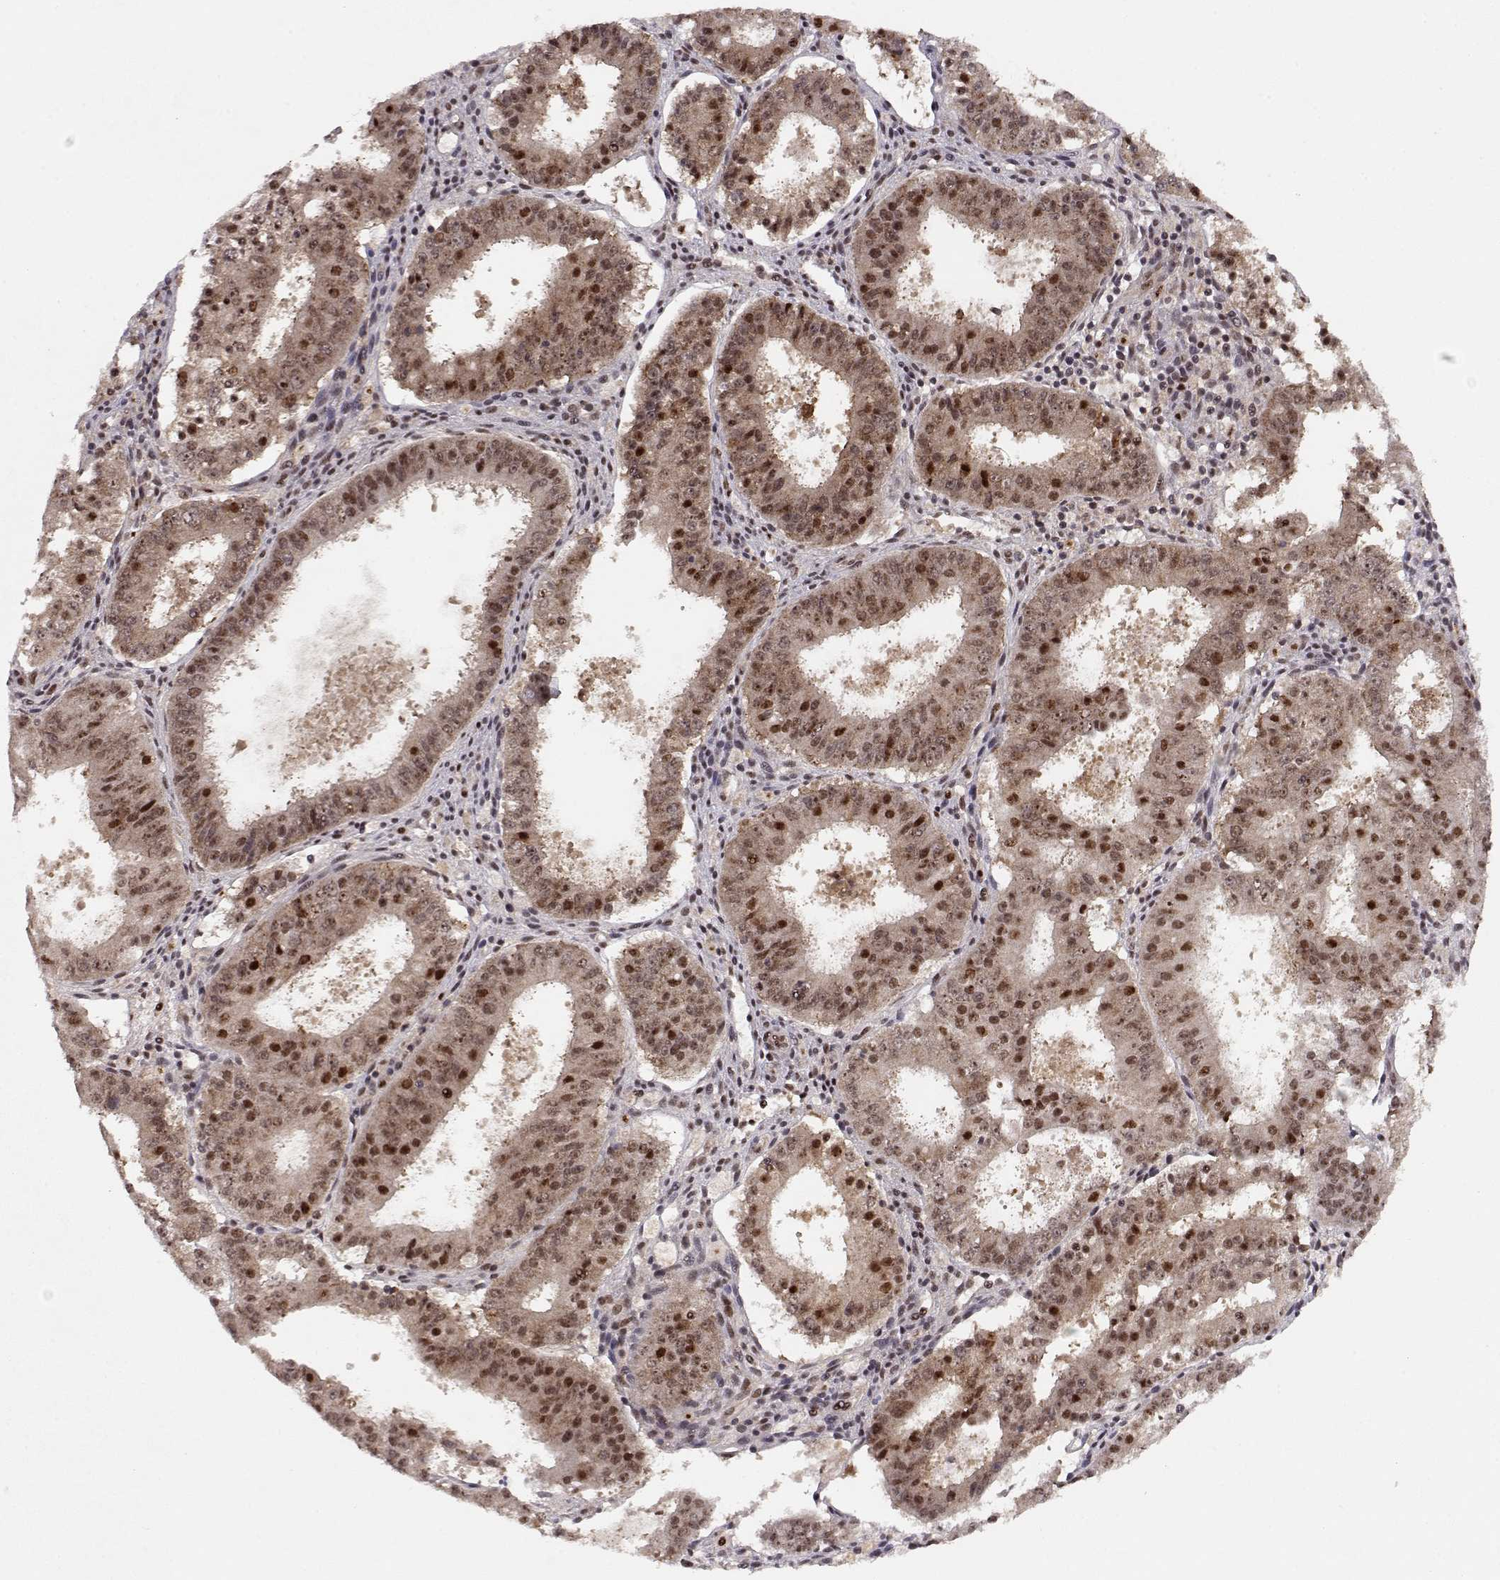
{"staining": {"intensity": "moderate", "quantity": "25%-75%", "location": "cytoplasmic/membranous,nuclear"}, "tissue": "ovarian cancer", "cell_type": "Tumor cells", "image_type": "cancer", "snomed": [{"axis": "morphology", "description": "Carcinoma, endometroid"}, {"axis": "topography", "description": "Ovary"}], "caption": "A medium amount of moderate cytoplasmic/membranous and nuclear expression is identified in about 25%-75% of tumor cells in ovarian cancer (endometroid carcinoma) tissue.", "gene": "CSNK2A1", "patient": {"sex": "female", "age": 42}}